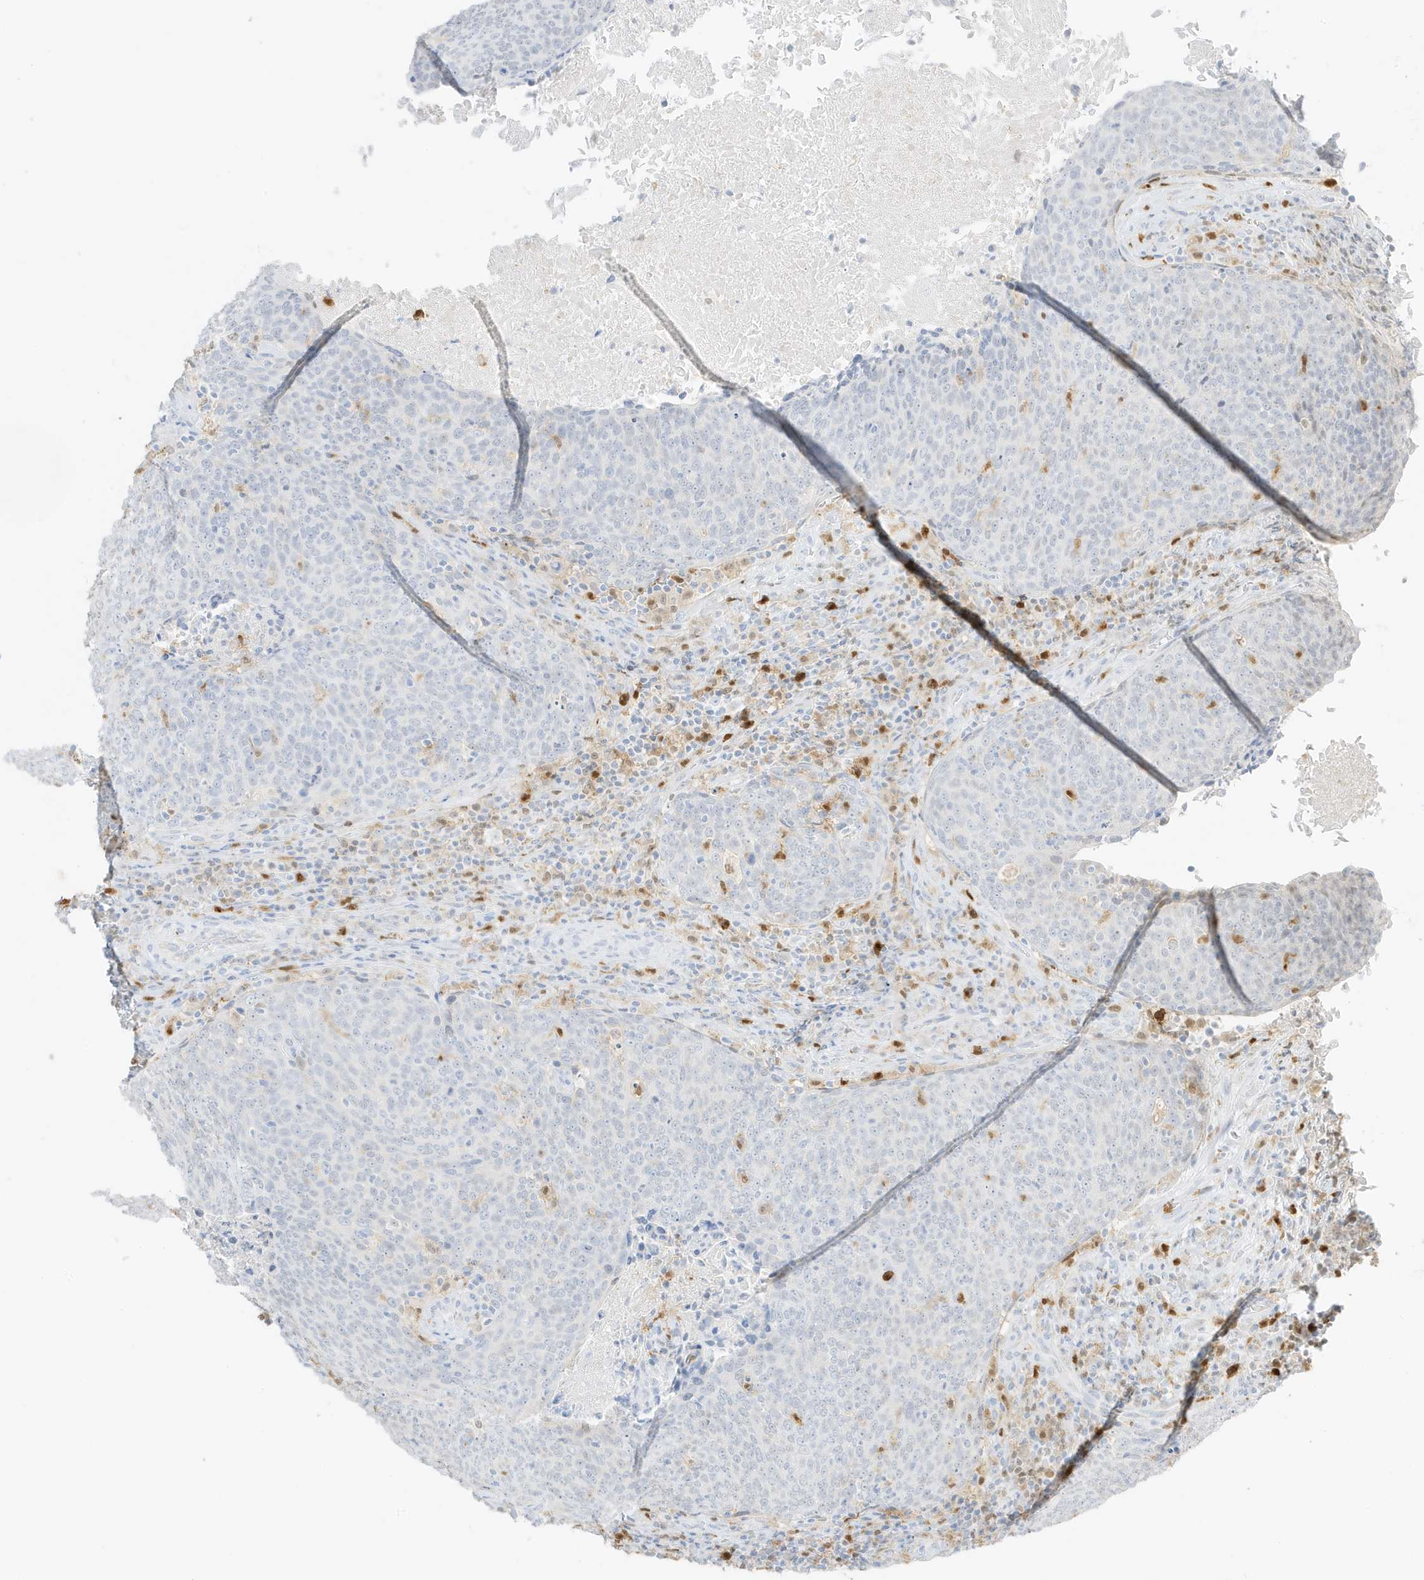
{"staining": {"intensity": "negative", "quantity": "none", "location": "none"}, "tissue": "head and neck cancer", "cell_type": "Tumor cells", "image_type": "cancer", "snomed": [{"axis": "morphology", "description": "Squamous cell carcinoma, NOS"}, {"axis": "morphology", "description": "Squamous cell carcinoma, metastatic, NOS"}, {"axis": "topography", "description": "Lymph node"}, {"axis": "topography", "description": "Head-Neck"}], "caption": "Immunohistochemistry (IHC) of metastatic squamous cell carcinoma (head and neck) reveals no staining in tumor cells. (DAB (3,3'-diaminobenzidine) immunohistochemistry (IHC), high magnification).", "gene": "GCA", "patient": {"sex": "male", "age": 62}}